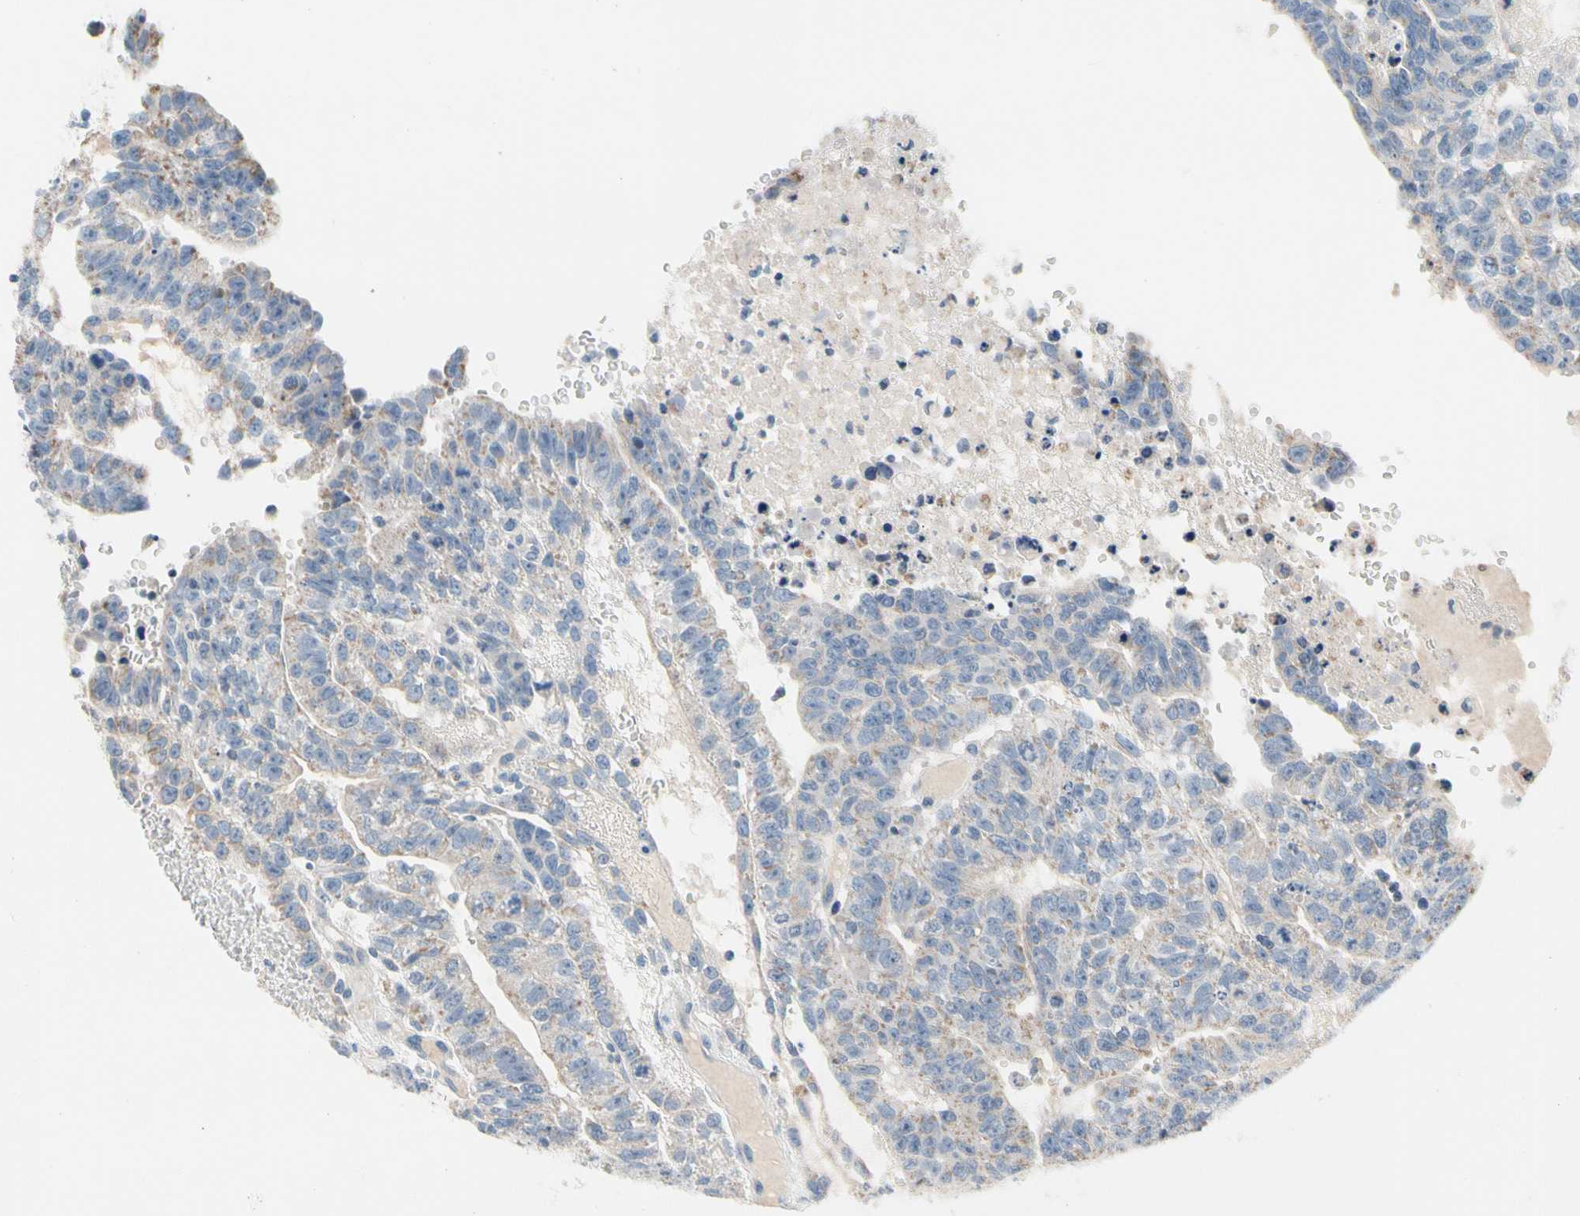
{"staining": {"intensity": "weak", "quantity": "<25%", "location": "cytoplasmic/membranous"}, "tissue": "testis cancer", "cell_type": "Tumor cells", "image_type": "cancer", "snomed": [{"axis": "morphology", "description": "Seminoma, NOS"}, {"axis": "morphology", "description": "Carcinoma, Embryonal, NOS"}, {"axis": "topography", "description": "Testis"}], "caption": "DAB (3,3'-diaminobenzidine) immunohistochemical staining of testis cancer (seminoma) reveals no significant staining in tumor cells.", "gene": "SOX30", "patient": {"sex": "male", "age": 52}}